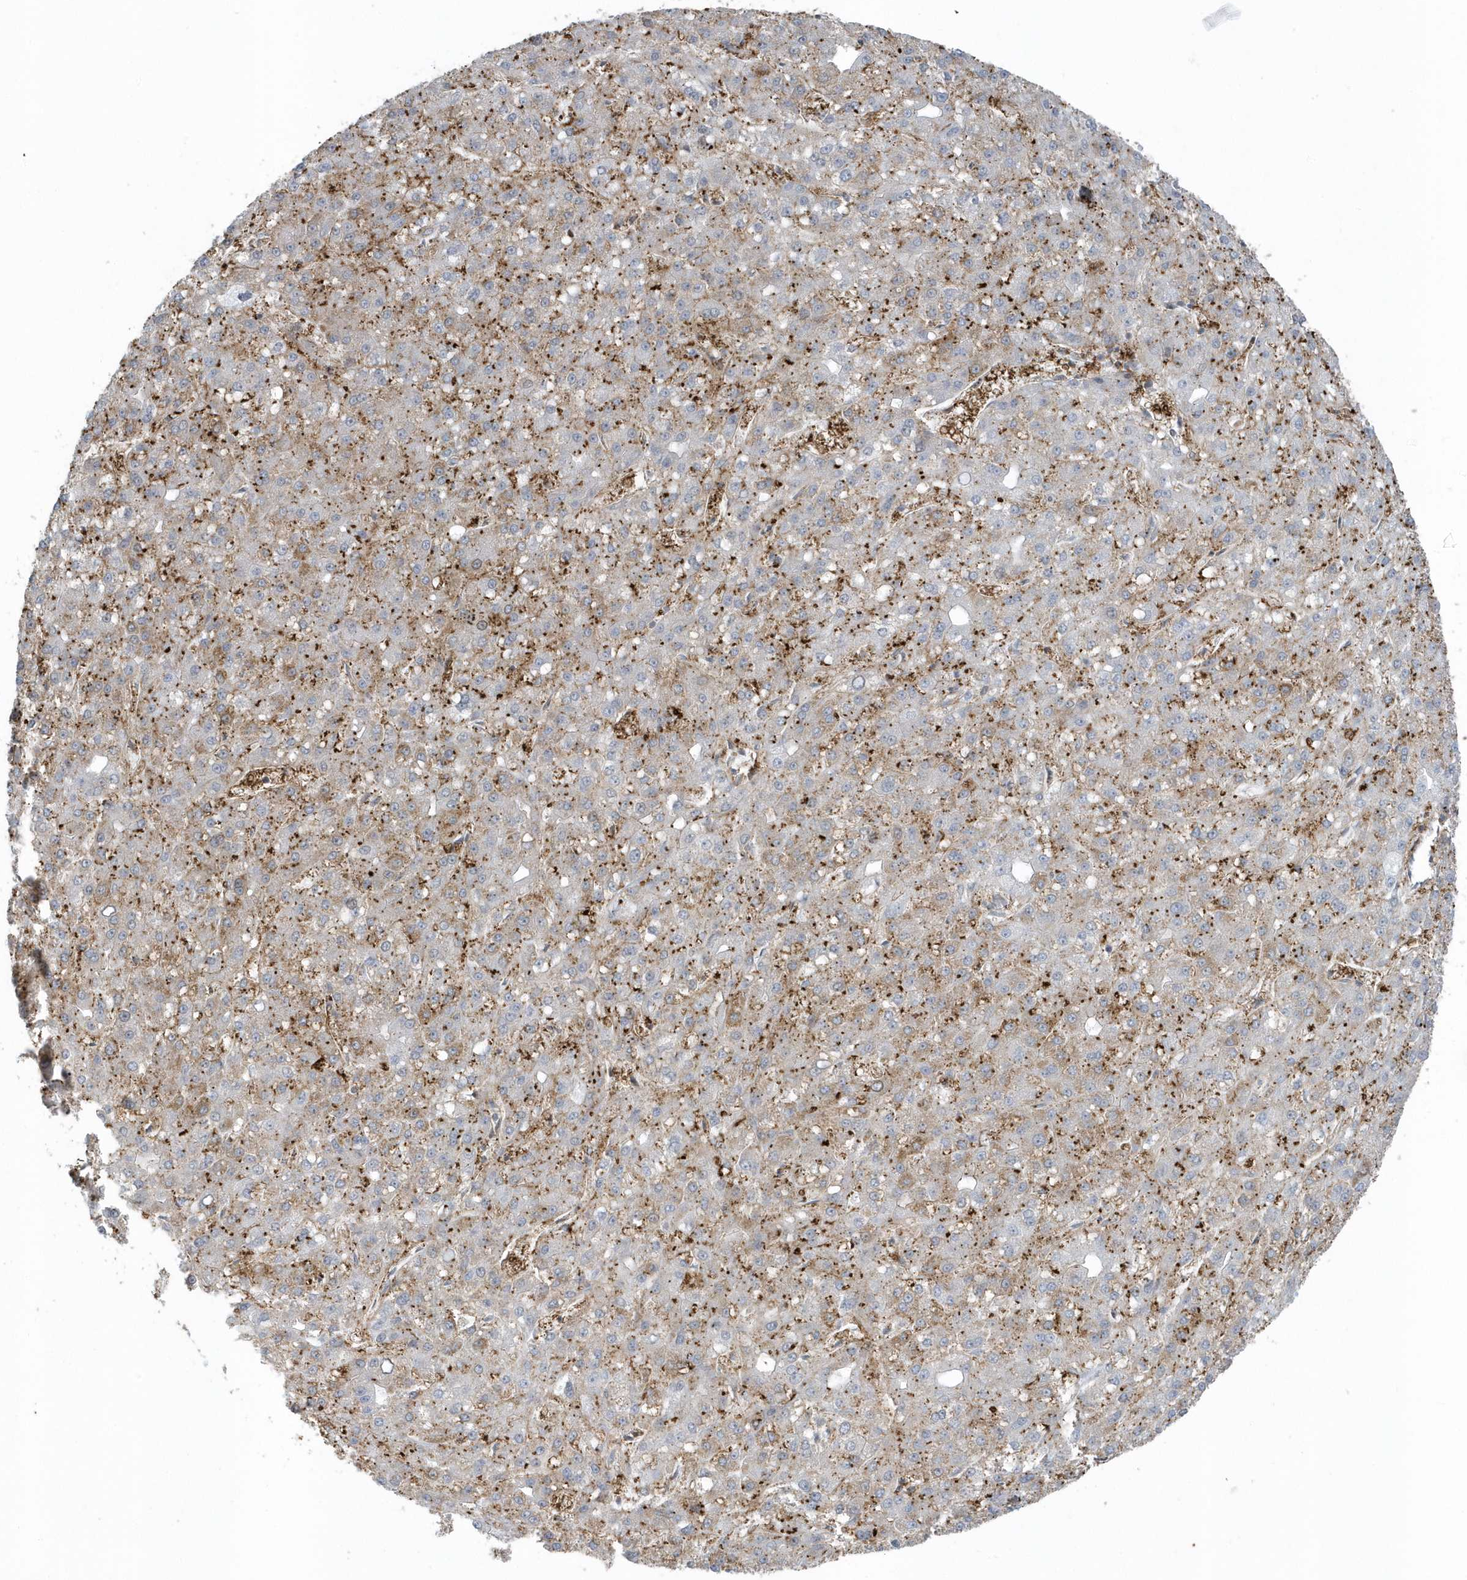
{"staining": {"intensity": "moderate", "quantity": "25%-75%", "location": "cytoplasmic/membranous"}, "tissue": "liver cancer", "cell_type": "Tumor cells", "image_type": "cancer", "snomed": [{"axis": "morphology", "description": "Carcinoma, Hepatocellular, NOS"}, {"axis": "topography", "description": "Liver"}], "caption": "Protein expression analysis of human liver cancer (hepatocellular carcinoma) reveals moderate cytoplasmic/membranous positivity in approximately 25%-75% of tumor cells. The protein of interest is stained brown, and the nuclei are stained in blue (DAB (3,3'-diaminobenzidine) IHC with brightfield microscopy, high magnification).", "gene": "CACNB2", "patient": {"sex": "male", "age": 67}}